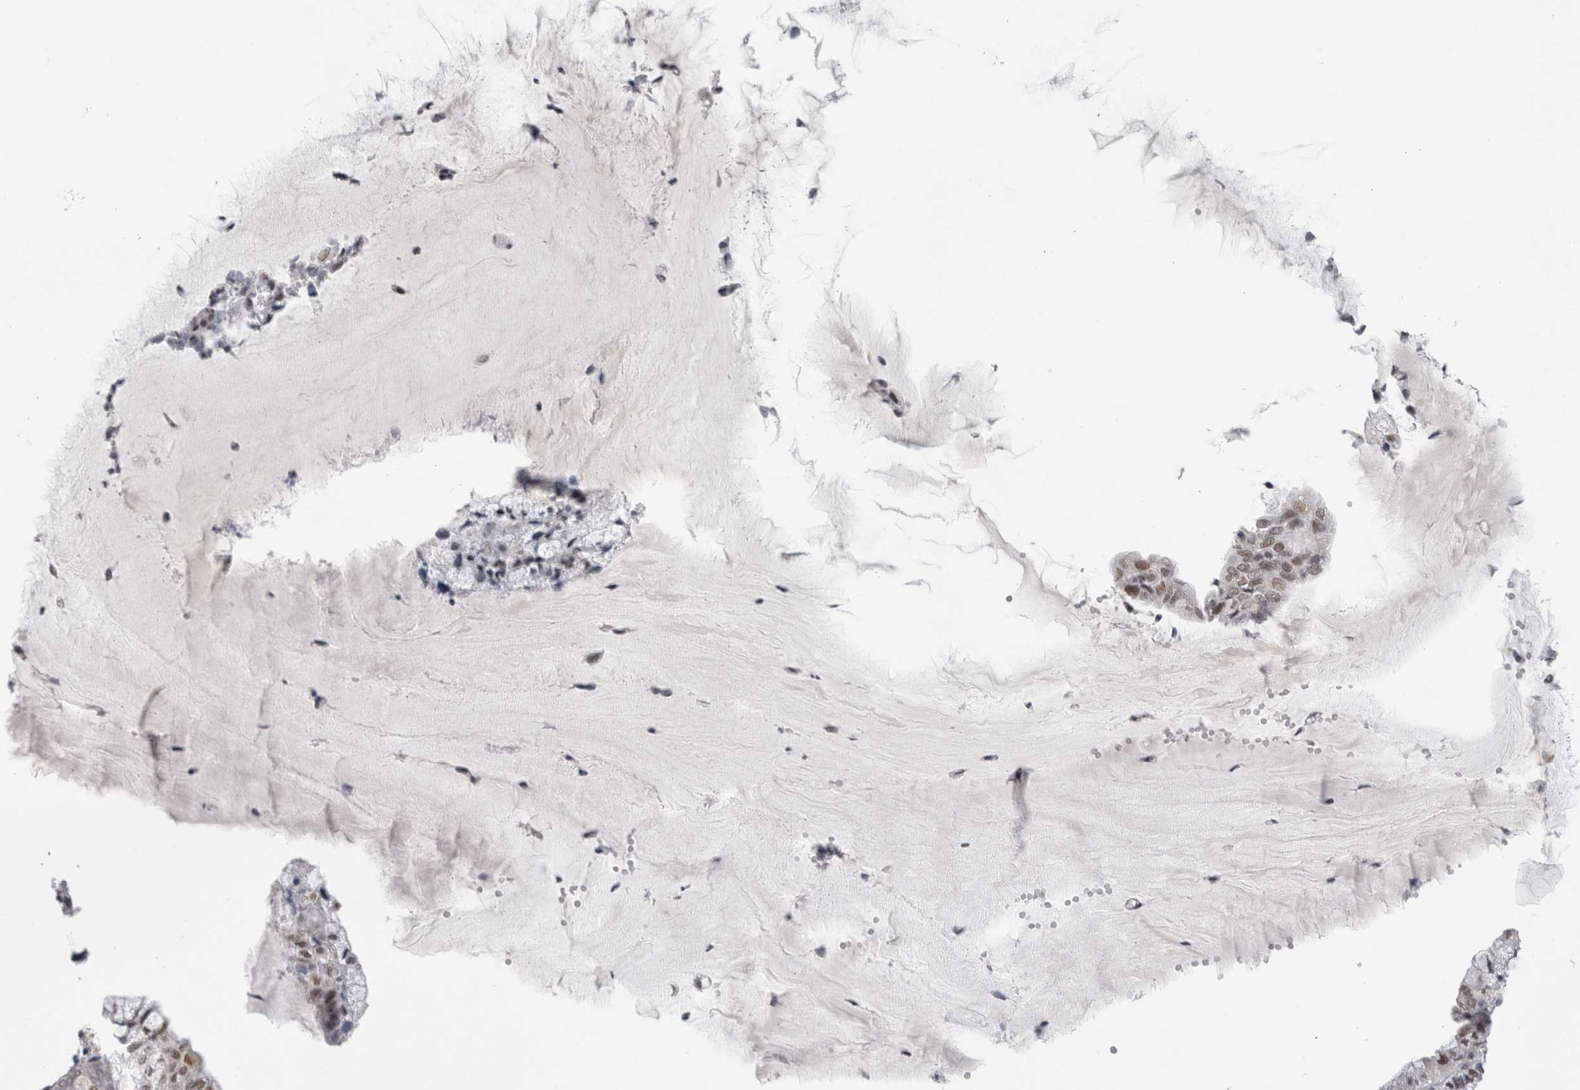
{"staining": {"intensity": "moderate", "quantity": "25%-75%", "location": "nuclear"}, "tissue": "endometrial cancer", "cell_type": "Tumor cells", "image_type": "cancer", "snomed": [{"axis": "morphology", "description": "Adenocarcinoma, NOS"}, {"axis": "topography", "description": "Endometrium"}], "caption": "Human endometrial cancer stained for a protein (brown) demonstrates moderate nuclear positive expression in approximately 25%-75% of tumor cells.", "gene": "PSMB2", "patient": {"sex": "female", "age": 81}}